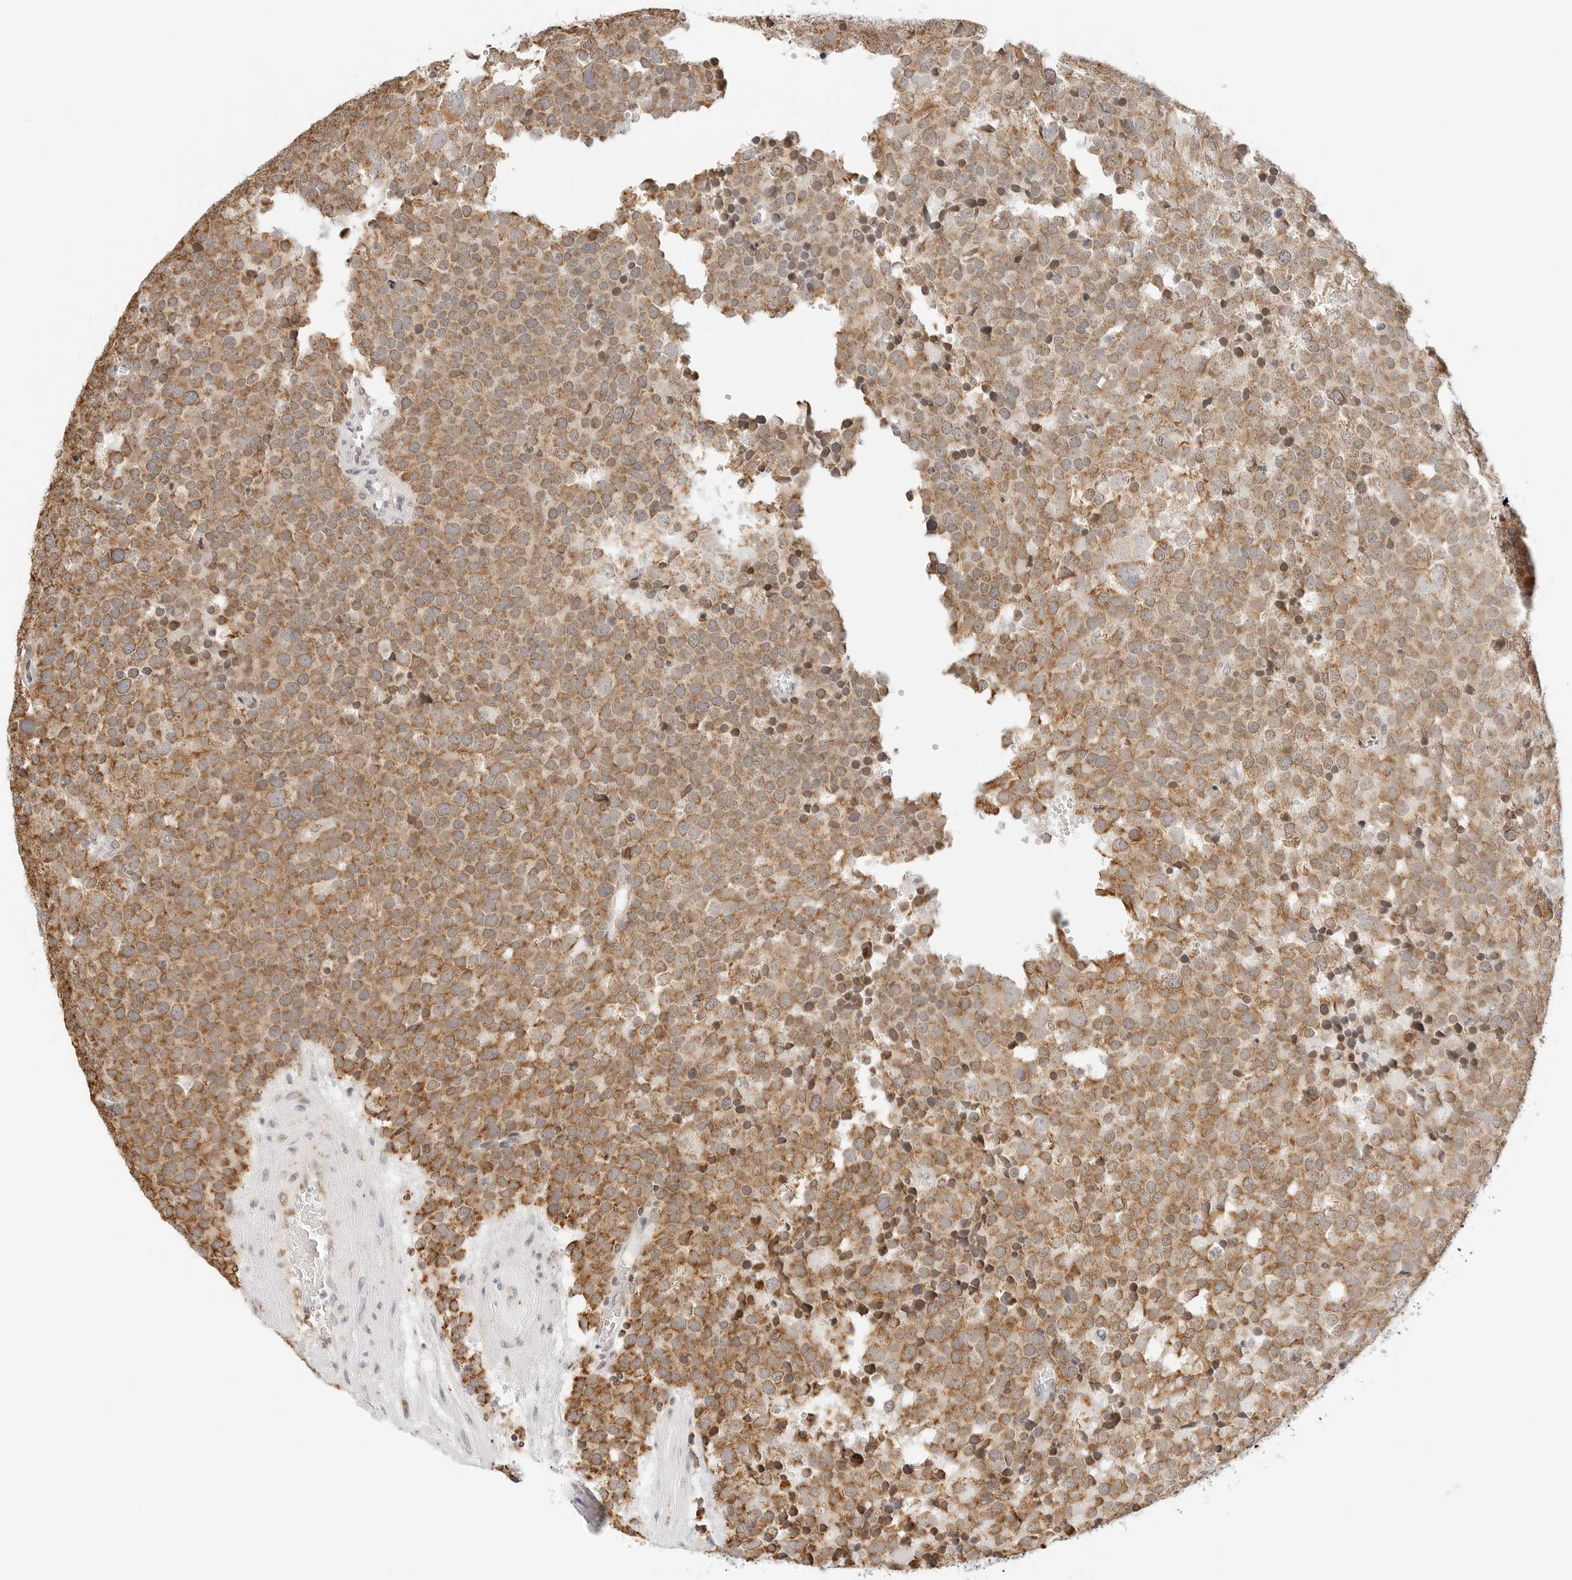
{"staining": {"intensity": "moderate", "quantity": ">75%", "location": "cytoplasmic/membranous"}, "tissue": "testis cancer", "cell_type": "Tumor cells", "image_type": "cancer", "snomed": [{"axis": "morphology", "description": "Seminoma, NOS"}, {"axis": "topography", "description": "Testis"}], "caption": "Testis cancer stained with a brown dye exhibits moderate cytoplasmic/membranous positive expression in about >75% of tumor cells.", "gene": "ATL1", "patient": {"sex": "male", "age": 71}}